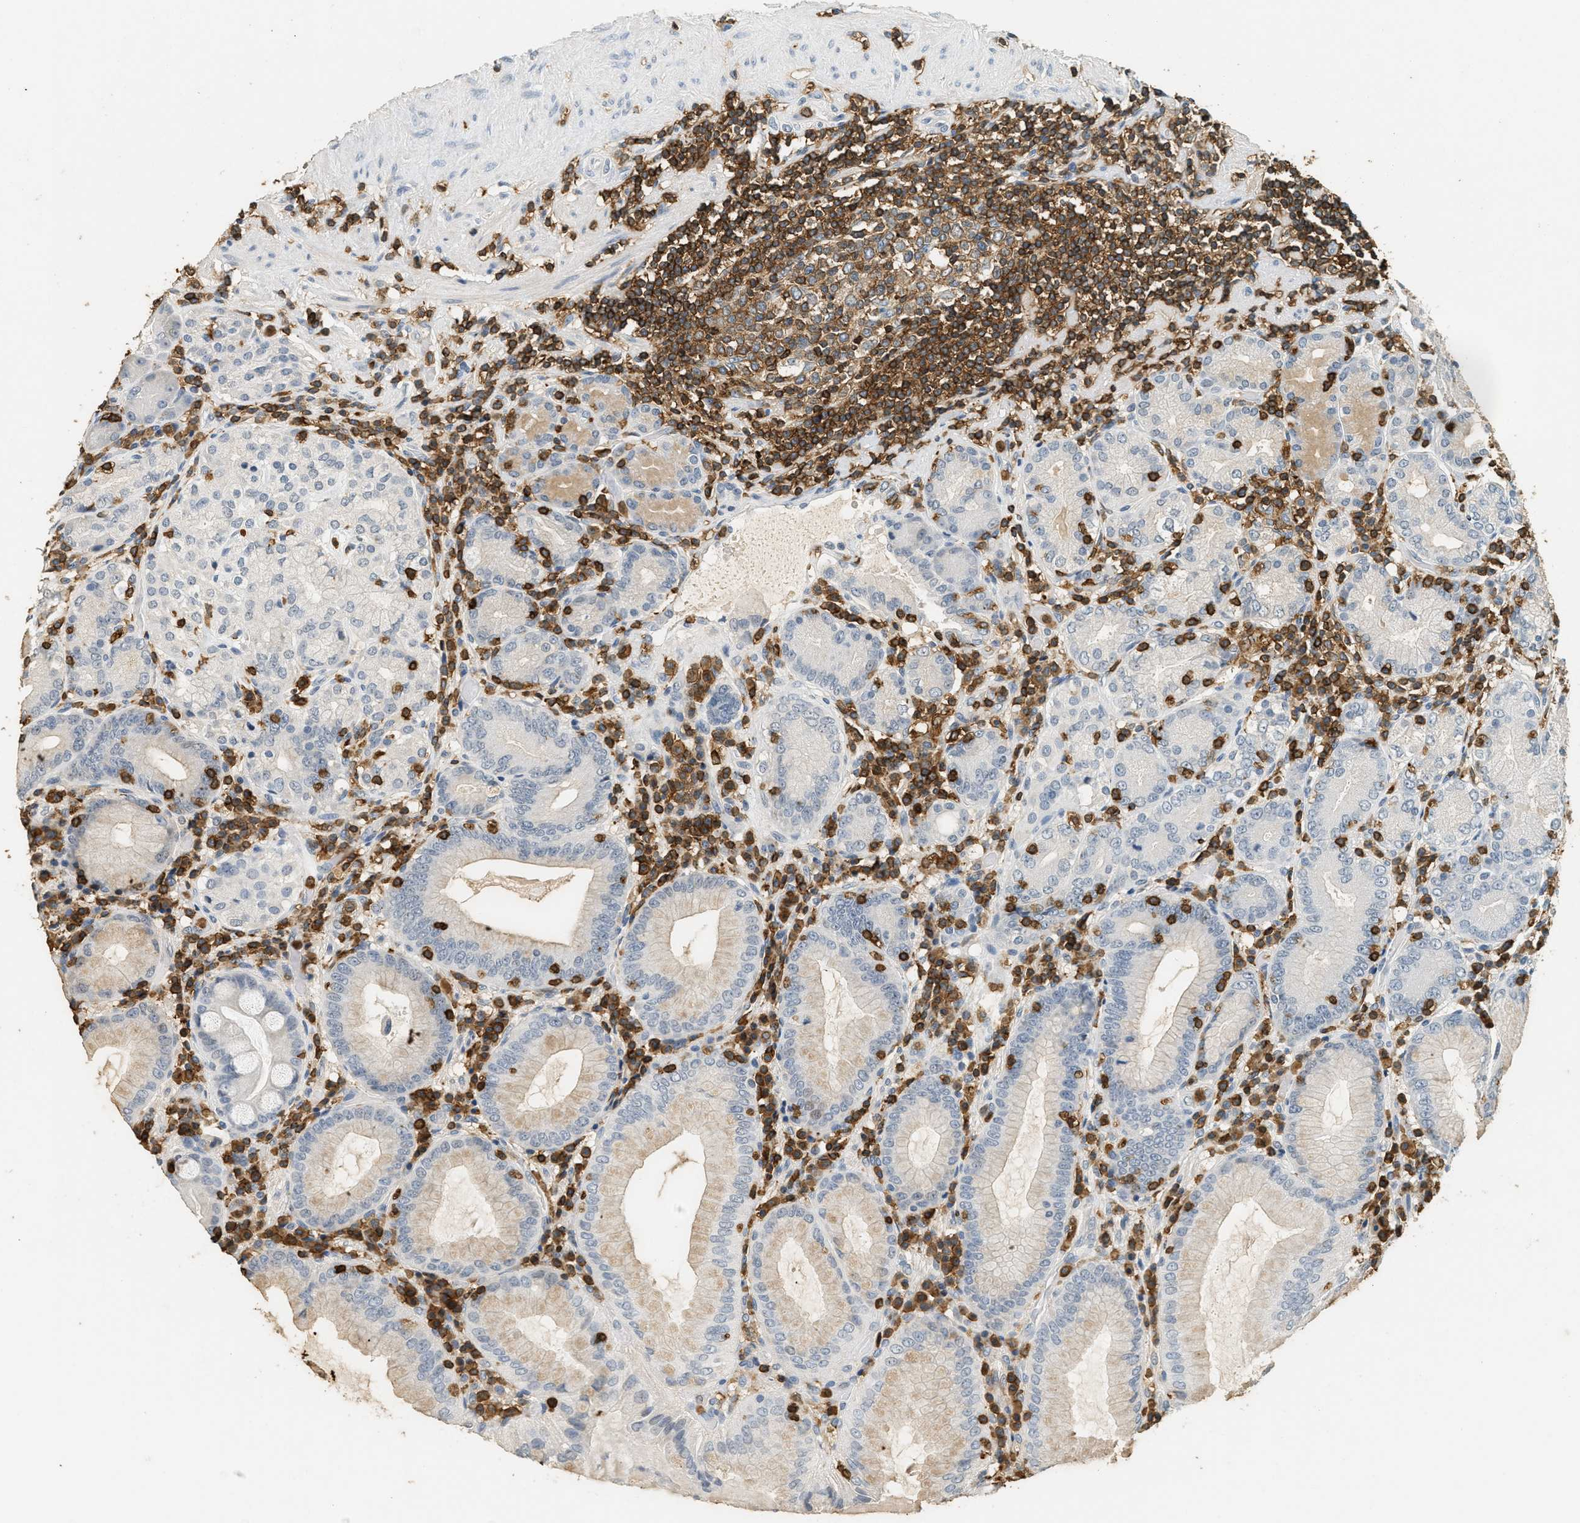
{"staining": {"intensity": "weak", "quantity": "25%-75%", "location": "cytoplasmic/membranous"}, "tissue": "stomach", "cell_type": "Glandular cells", "image_type": "normal", "snomed": [{"axis": "morphology", "description": "Normal tissue, NOS"}, {"axis": "topography", "description": "Stomach, lower"}], "caption": "Brown immunohistochemical staining in unremarkable stomach demonstrates weak cytoplasmic/membranous positivity in about 25%-75% of glandular cells.", "gene": "LSP1", "patient": {"sex": "female", "age": 76}}